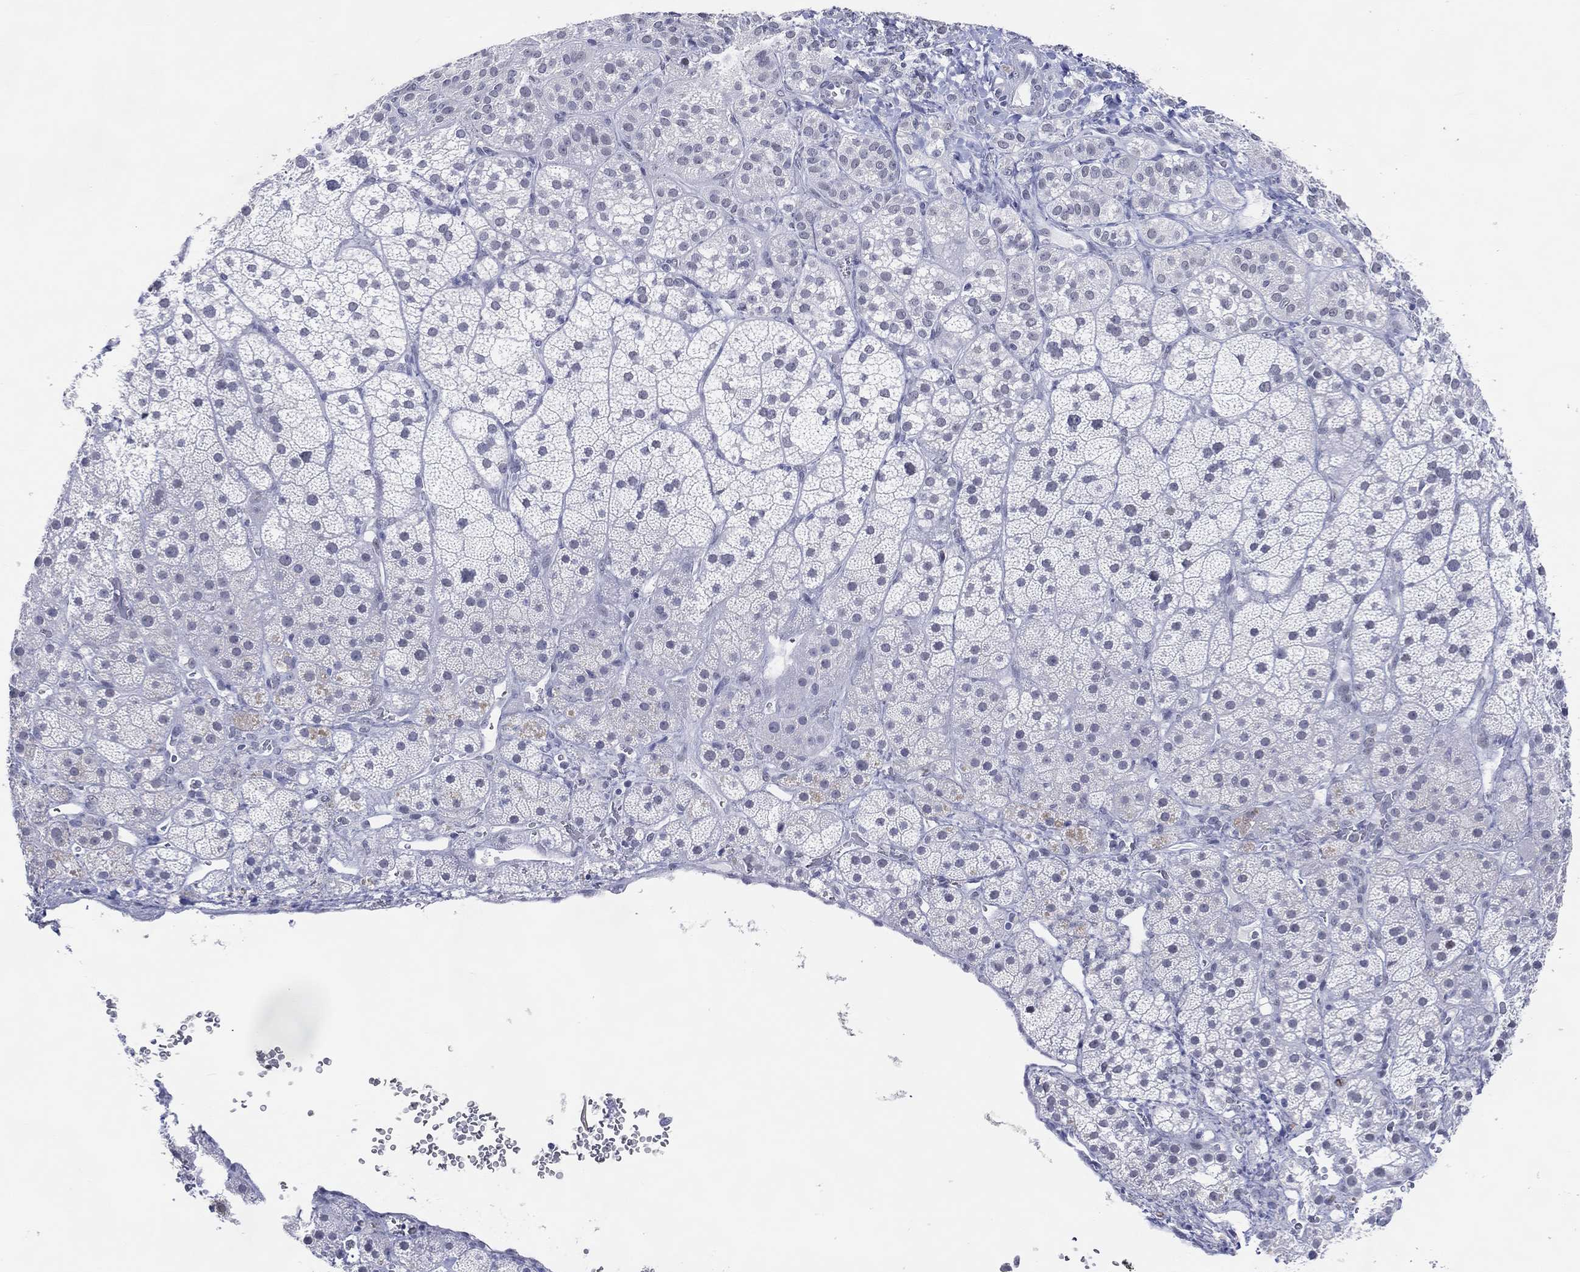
{"staining": {"intensity": "negative", "quantity": "none", "location": "none"}, "tissue": "adrenal gland", "cell_type": "Glandular cells", "image_type": "normal", "snomed": [{"axis": "morphology", "description": "Normal tissue, NOS"}, {"axis": "topography", "description": "Adrenal gland"}], "caption": "Protein analysis of unremarkable adrenal gland shows no significant staining in glandular cells.", "gene": "CFAP58", "patient": {"sex": "male", "age": 57}}